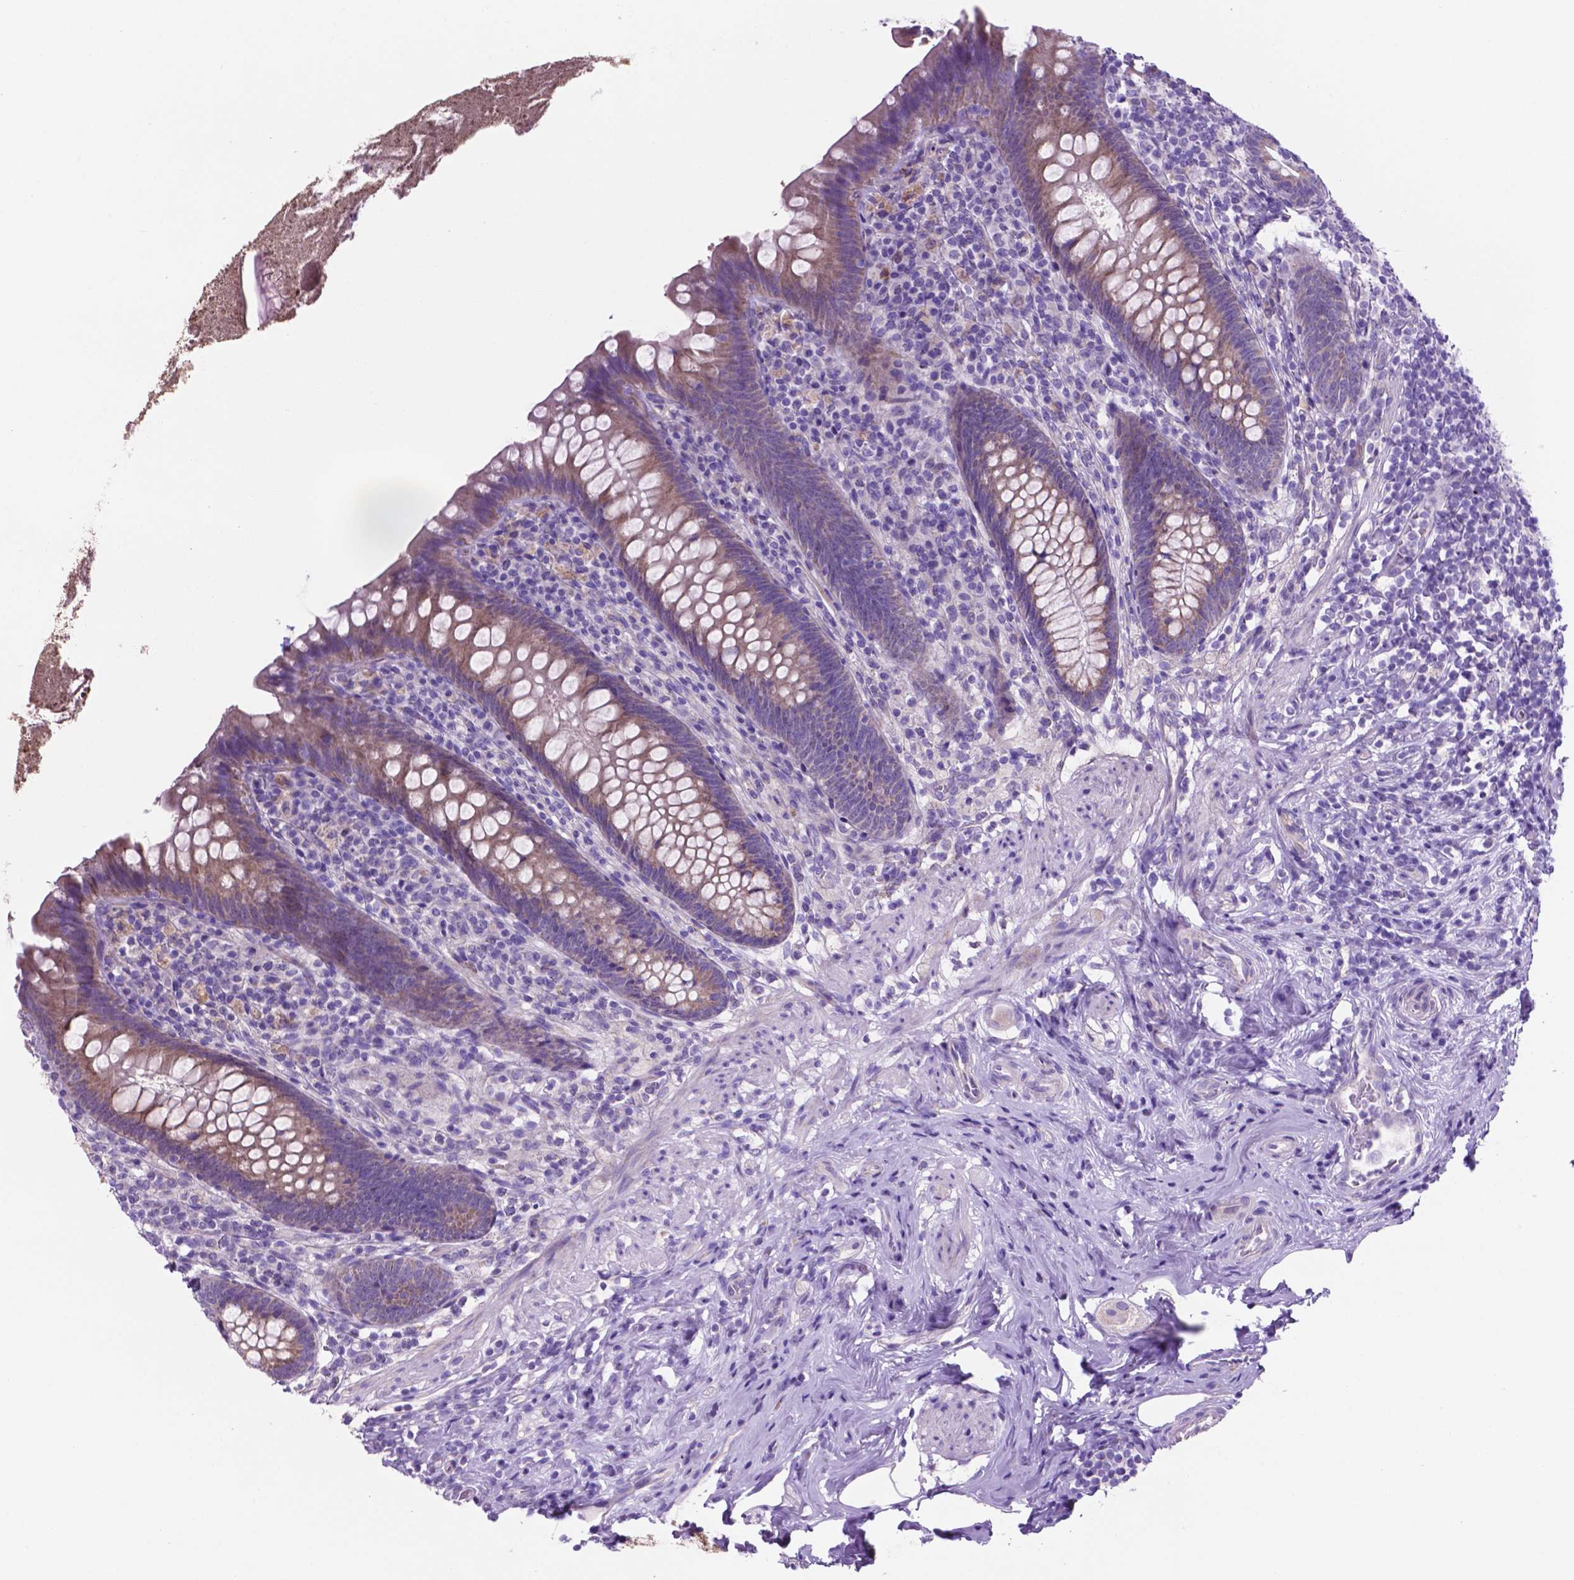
{"staining": {"intensity": "moderate", "quantity": ">75%", "location": "cytoplasmic/membranous"}, "tissue": "appendix", "cell_type": "Glandular cells", "image_type": "normal", "snomed": [{"axis": "morphology", "description": "Normal tissue, NOS"}, {"axis": "topography", "description": "Appendix"}], "caption": "Protein positivity by IHC exhibits moderate cytoplasmic/membranous positivity in about >75% of glandular cells in normal appendix.", "gene": "TMEM121B", "patient": {"sex": "male", "age": 47}}